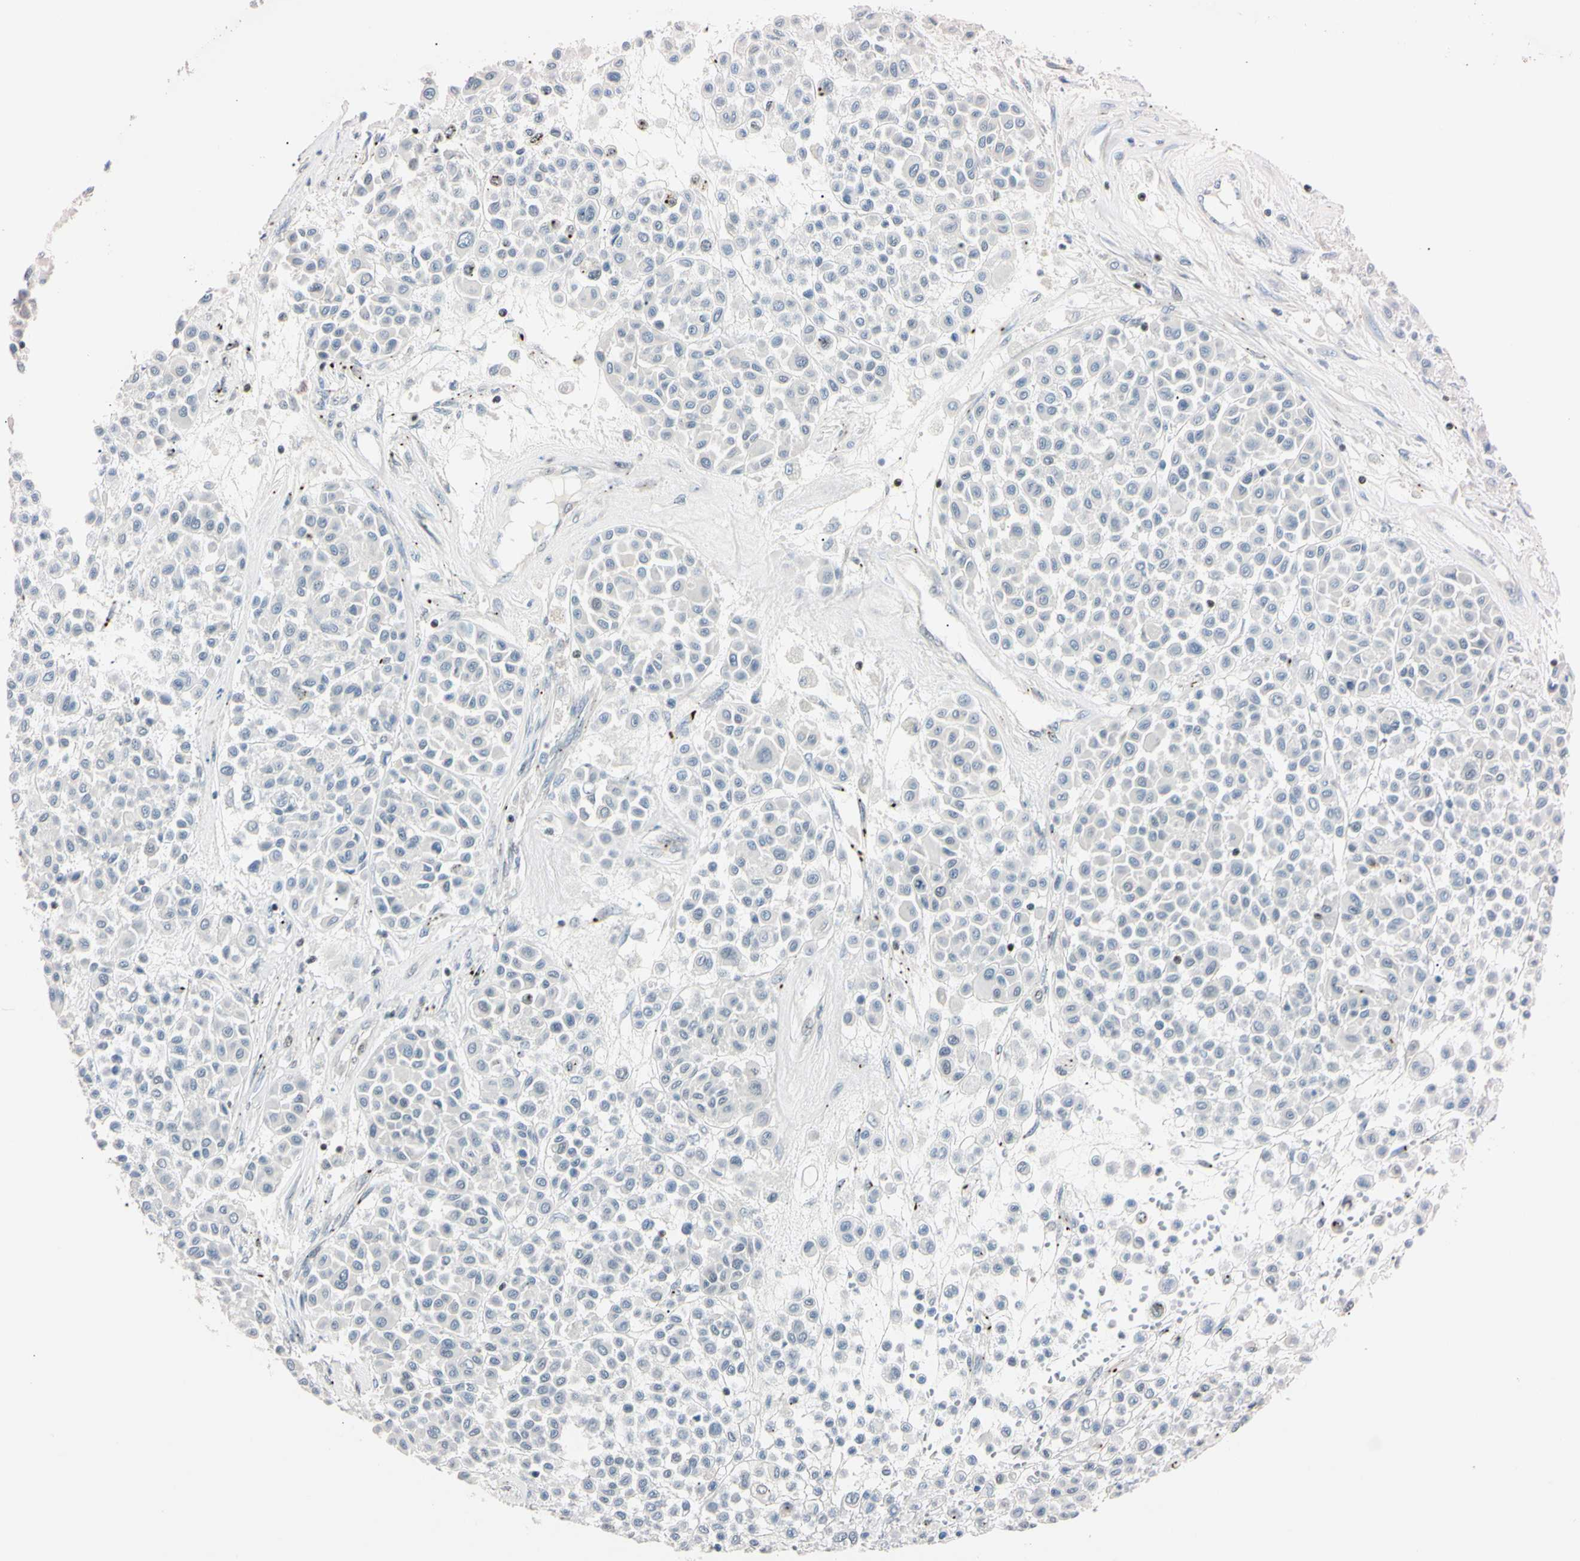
{"staining": {"intensity": "negative", "quantity": "none", "location": "none"}, "tissue": "melanoma", "cell_type": "Tumor cells", "image_type": "cancer", "snomed": [{"axis": "morphology", "description": "Malignant melanoma, Metastatic site"}, {"axis": "topography", "description": "Soft tissue"}], "caption": "IHC of melanoma shows no staining in tumor cells. Nuclei are stained in blue.", "gene": "C1orf174", "patient": {"sex": "male", "age": 41}}